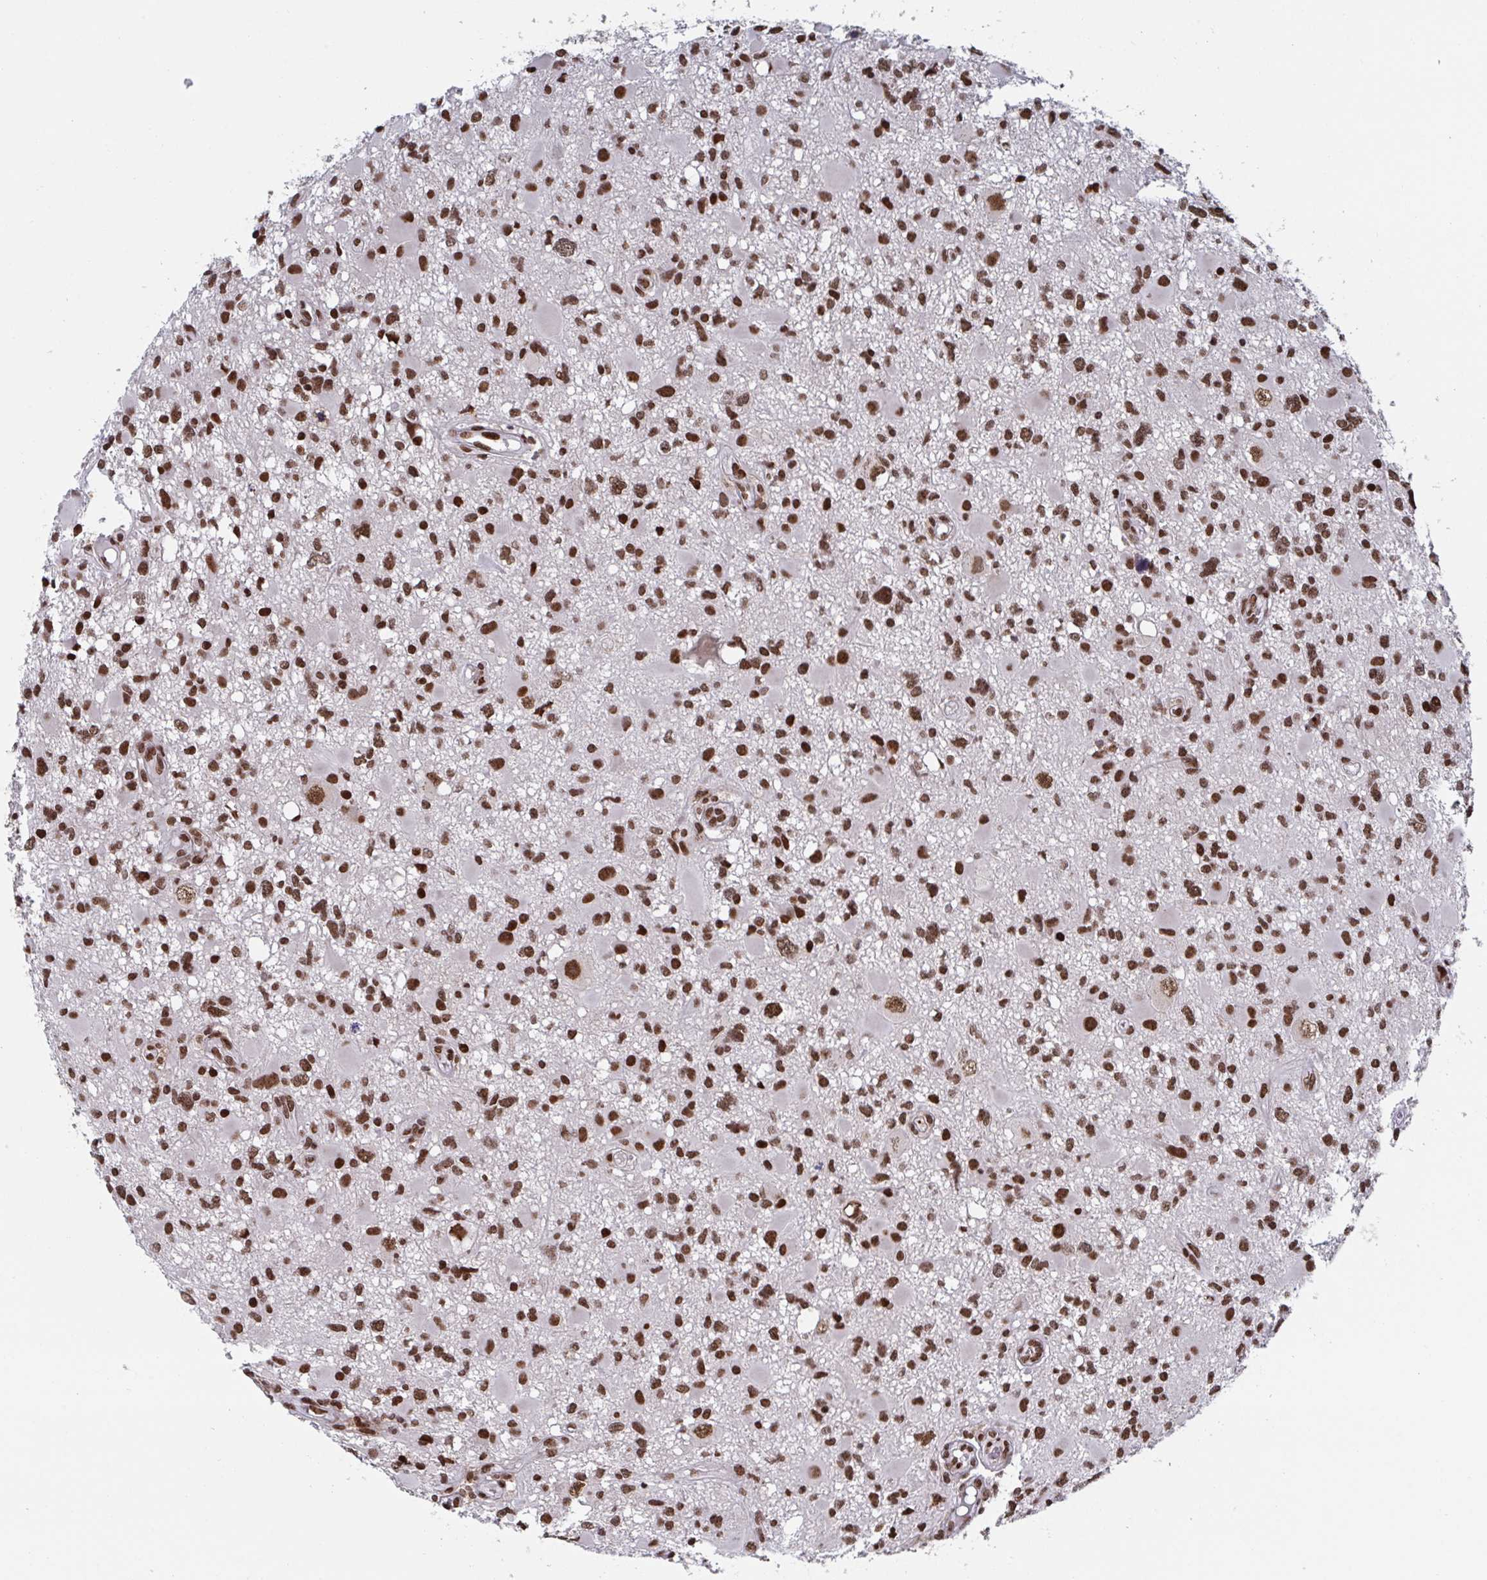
{"staining": {"intensity": "strong", "quantity": ">75%", "location": "nuclear"}, "tissue": "glioma", "cell_type": "Tumor cells", "image_type": "cancer", "snomed": [{"axis": "morphology", "description": "Glioma, malignant, High grade"}, {"axis": "topography", "description": "Brain"}], "caption": "Tumor cells exhibit high levels of strong nuclear expression in approximately >75% of cells in malignant glioma (high-grade).", "gene": "ZNF607", "patient": {"sex": "male", "age": 54}}